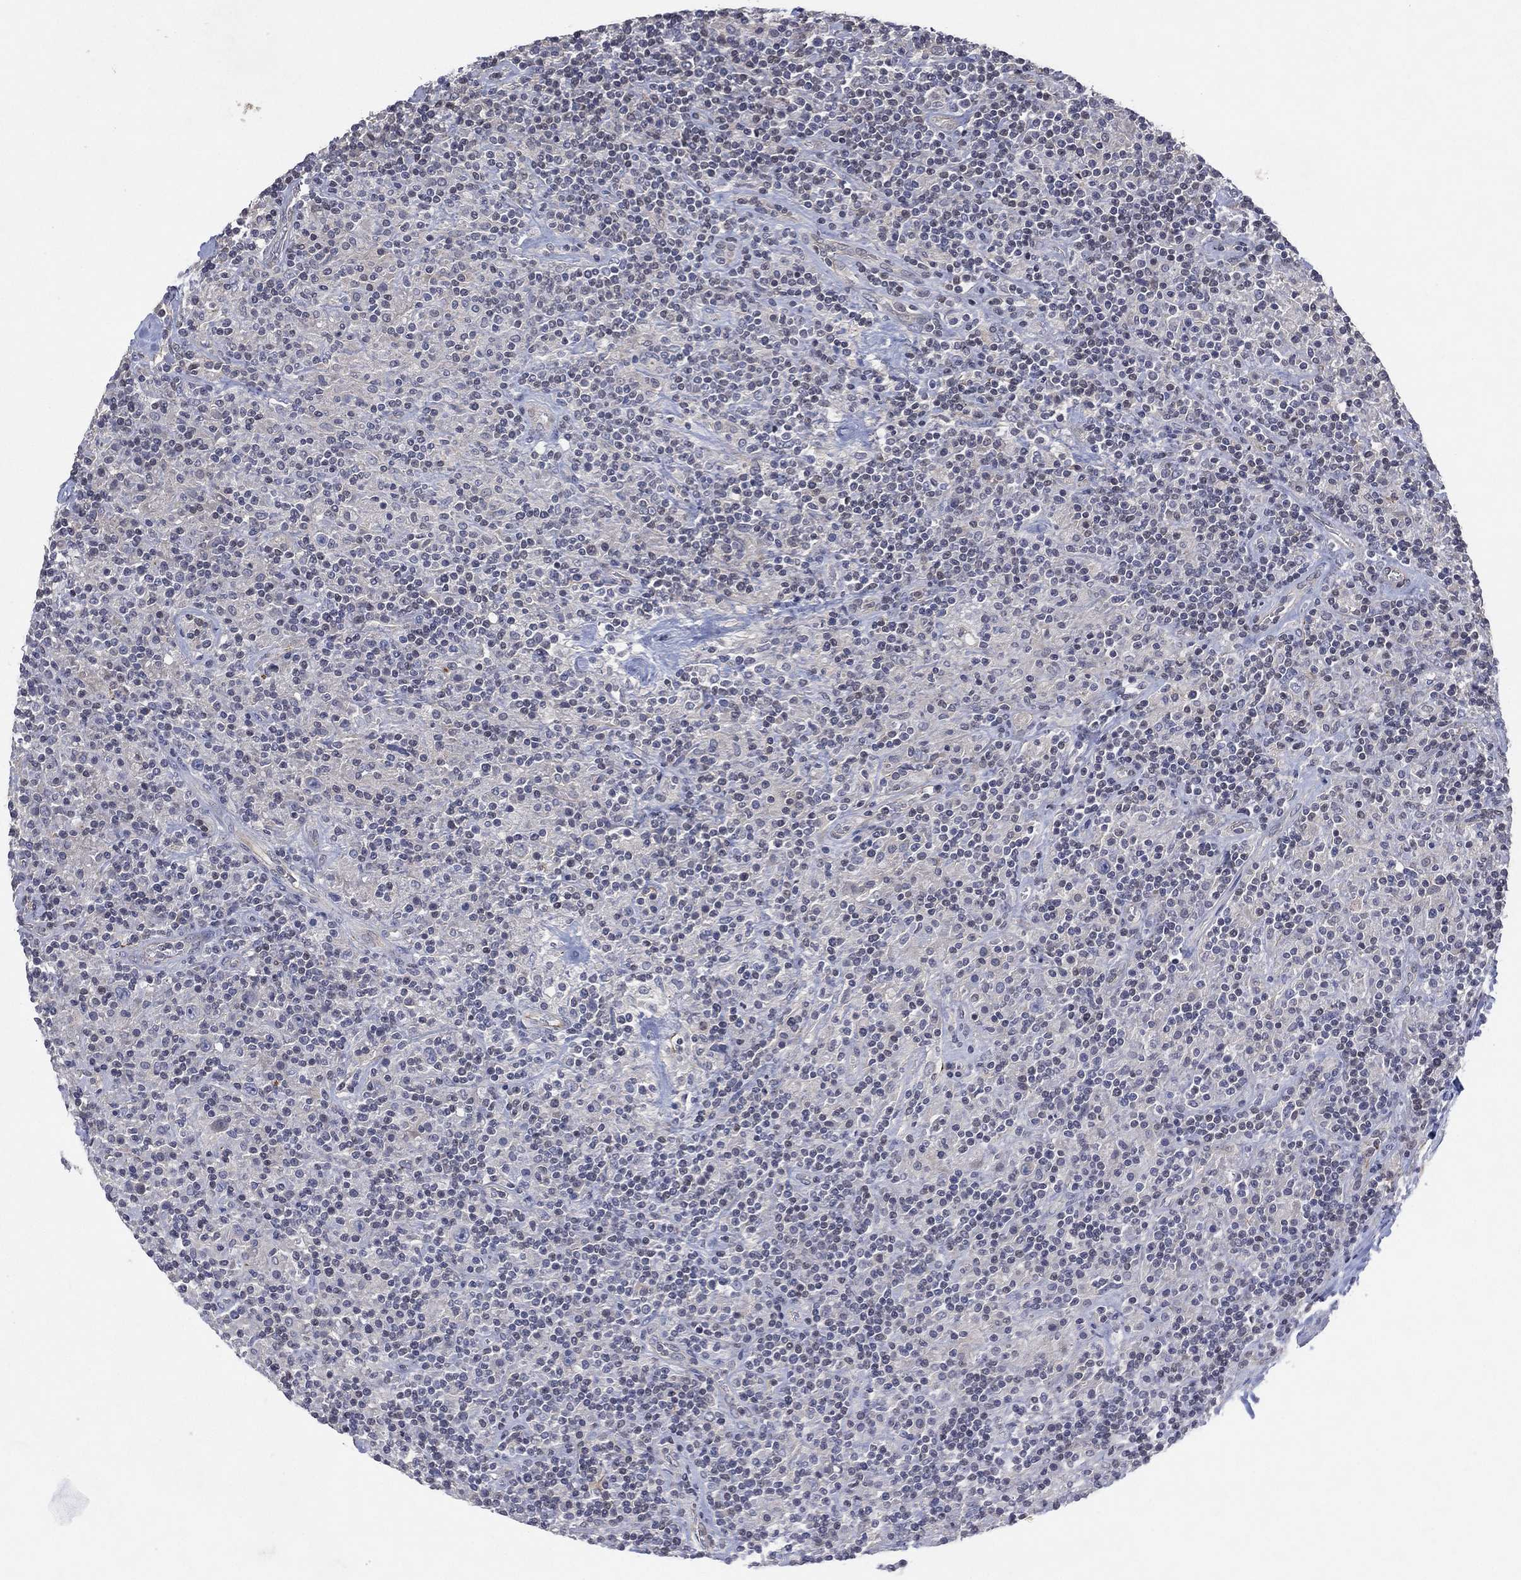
{"staining": {"intensity": "negative", "quantity": "none", "location": "none"}, "tissue": "lymphoma", "cell_type": "Tumor cells", "image_type": "cancer", "snomed": [{"axis": "morphology", "description": "Hodgkin's disease, NOS"}, {"axis": "topography", "description": "Lymph node"}], "caption": "Histopathology image shows no protein staining in tumor cells of lymphoma tissue.", "gene": "FLI1", "patient": {"sex": "male", "age": 70}}